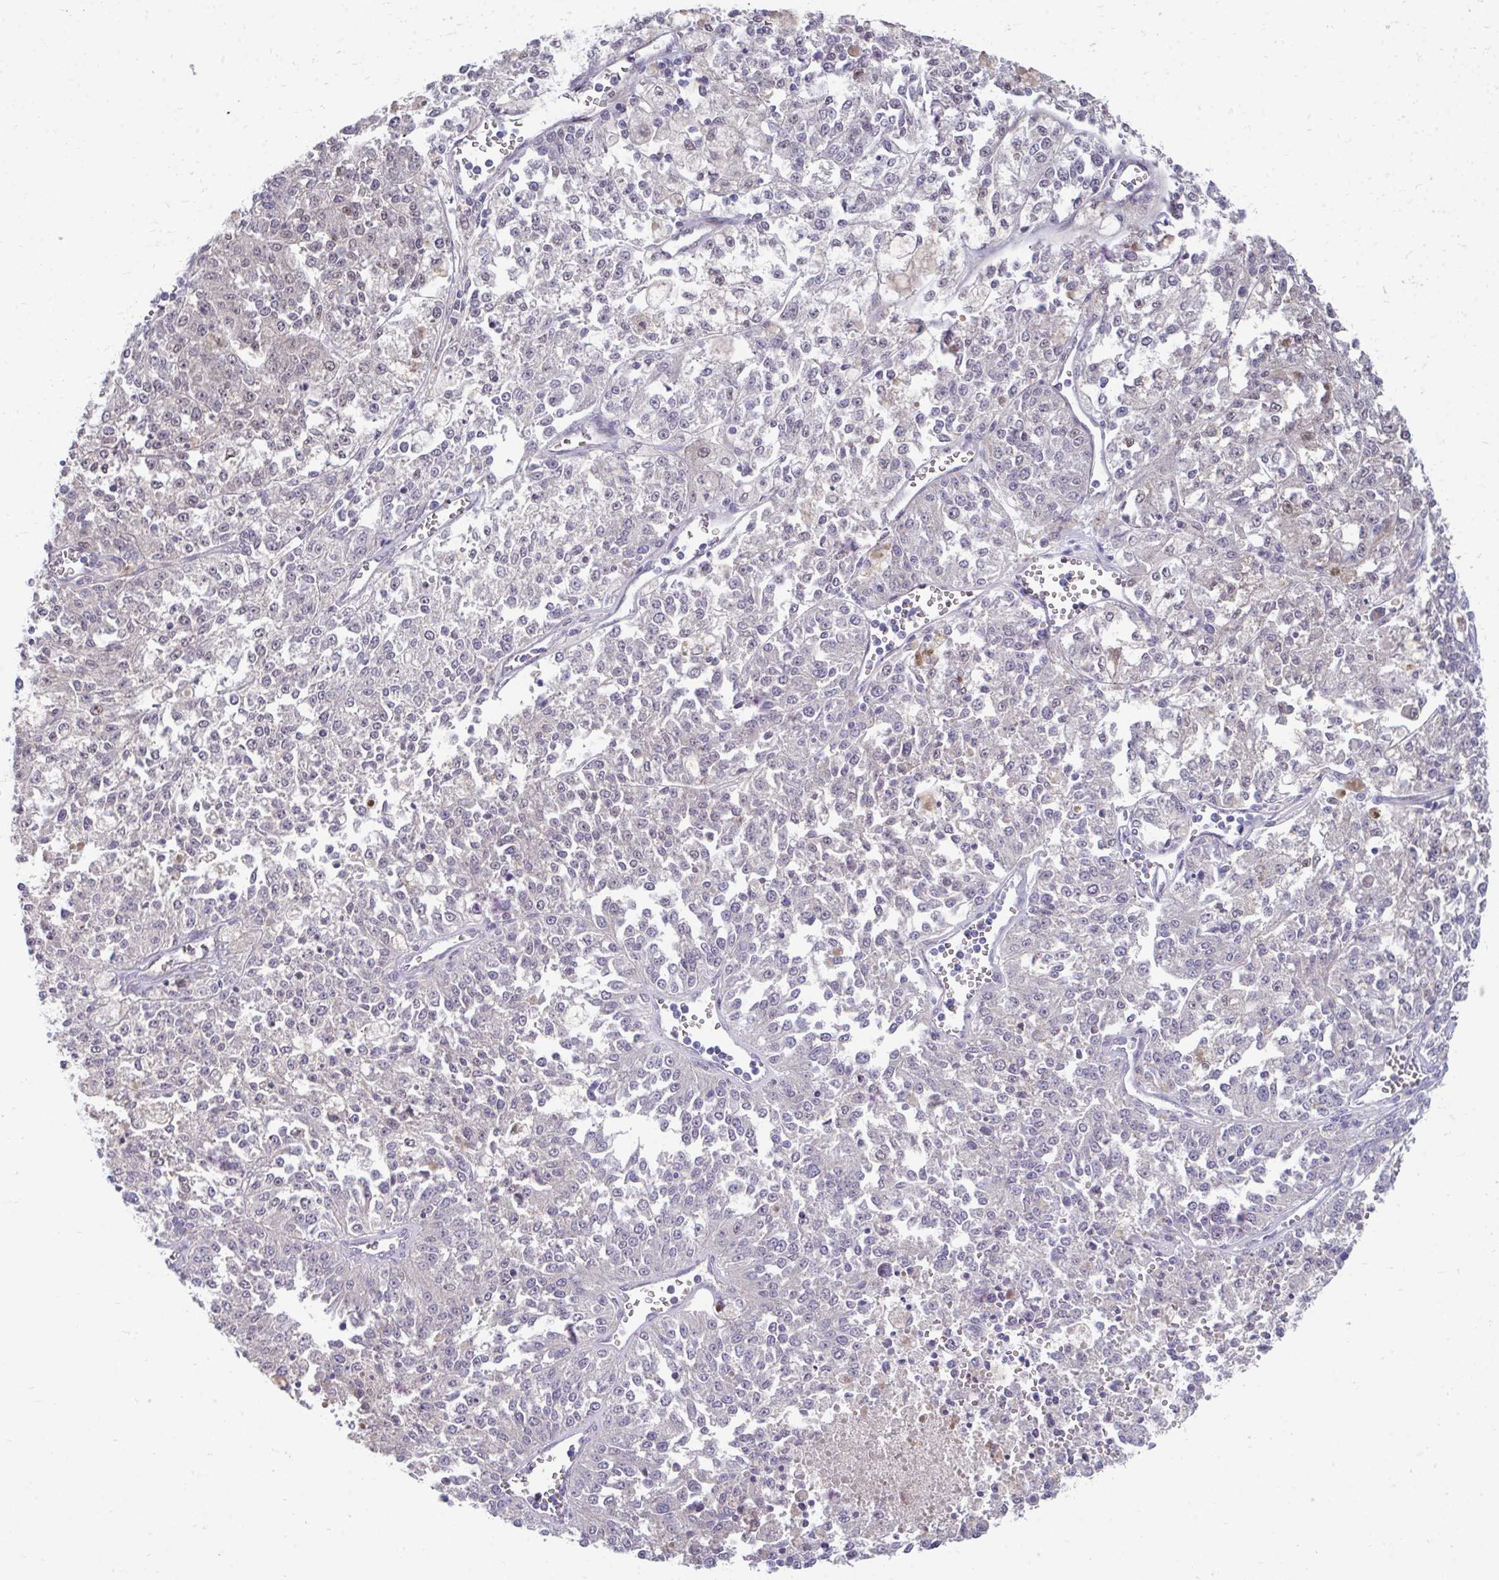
{"staining": {"intensity": "negative", "quantity": "none", "location": "none"}, "tissue": "melanoma", "cell_type": "Tumor cells", "image_type": "cancer", "snomed": [{"axis": "morphology", "description": "Malignant melanoma, NOS"}, {"axis": "topography", "description": "Skin"}], "caption": "Melanoma stained for a protein using immunohistochemistry (IHC) exhibits no expression tumor cells.", "gene": "MROH8", "patient": {"sex": "female", "age": 64}}